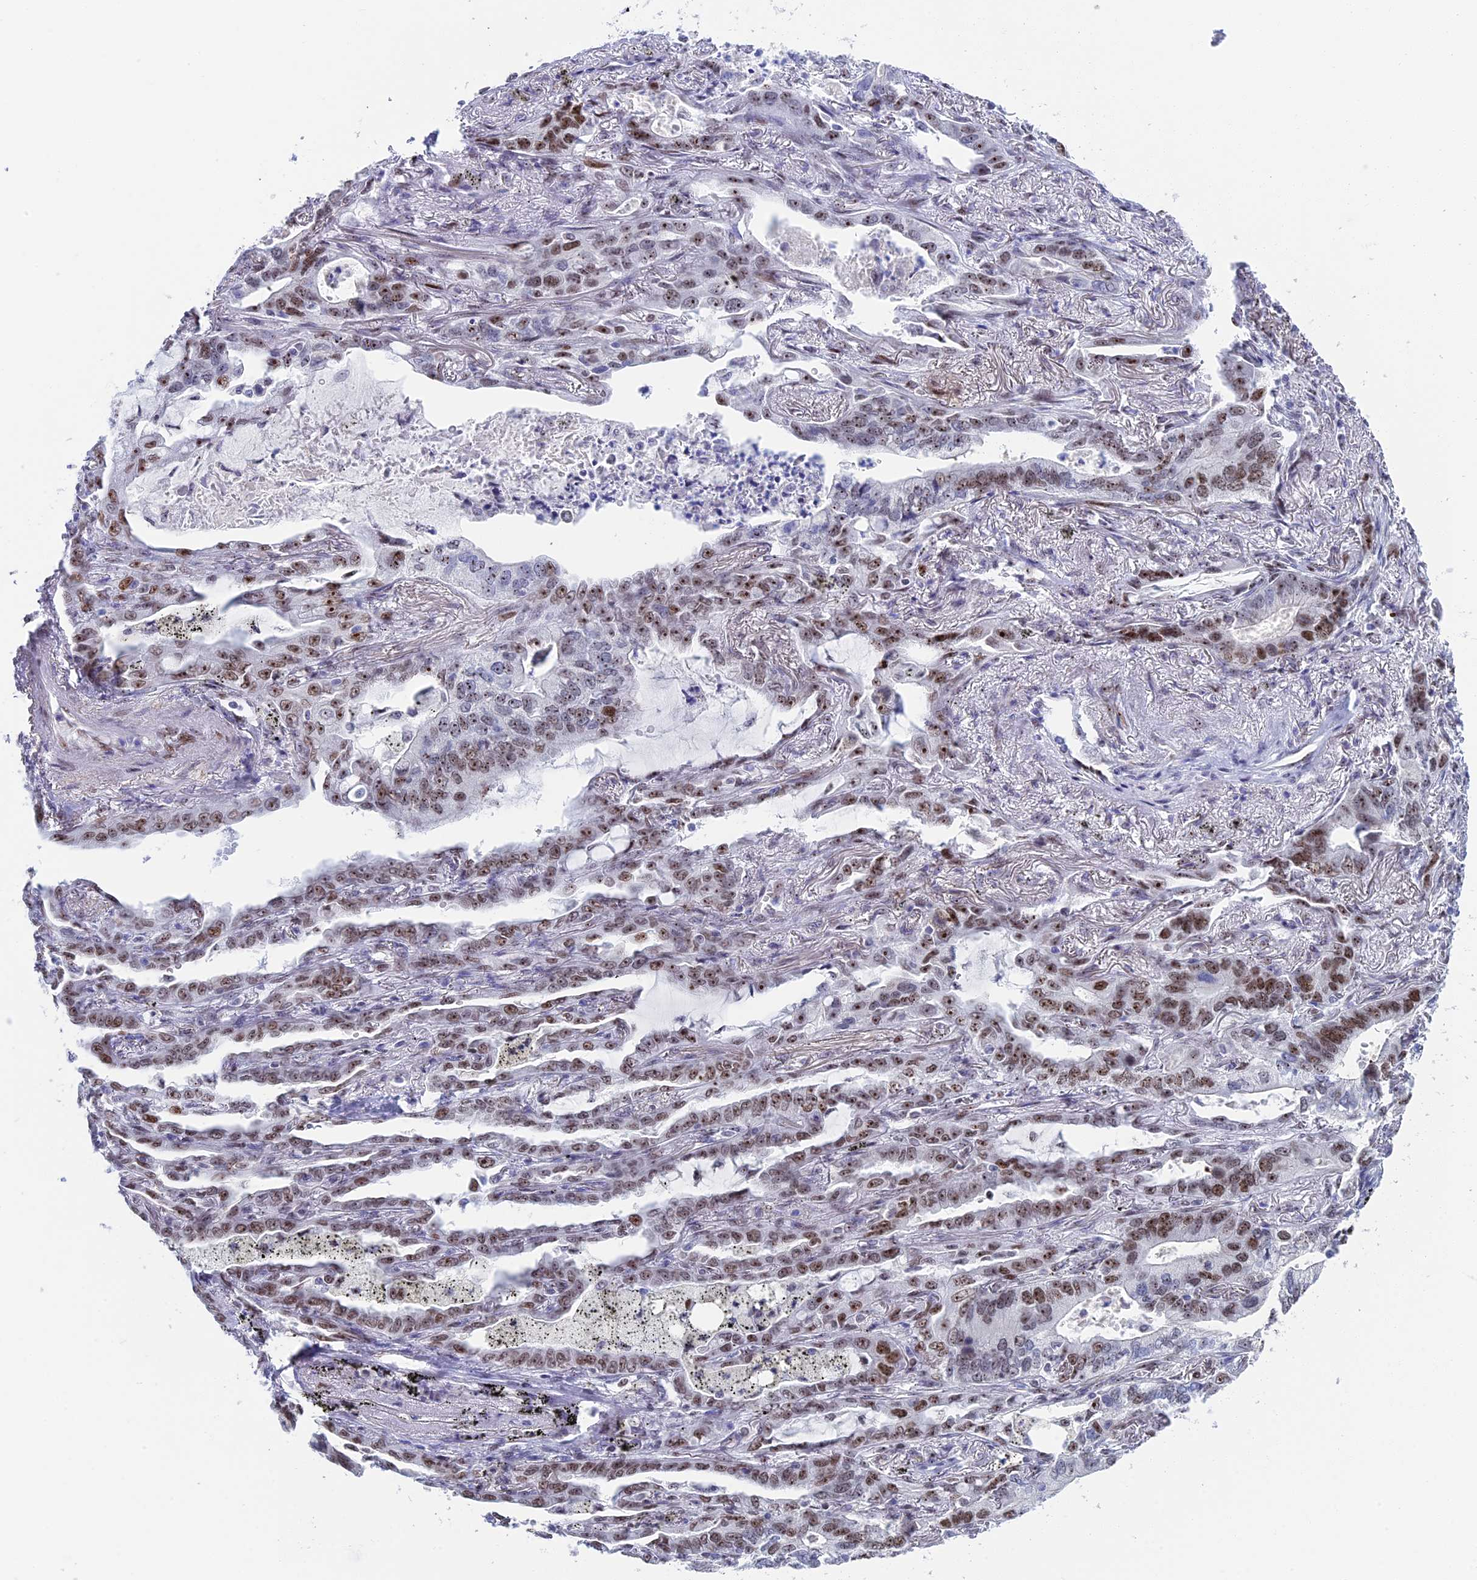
{"staining": {"intensity": "moderate", "quantity": ">75%", "location": "nuclear"}, "tissue": "lung cancer", "cell_type": "Tumor cells", "image_type": "cancer", "snomed": [{"axis": "morphology", "description": "Adenocarcinoma, NOS"}, {"axis": "topography", "description": "Lung"}], "caption": "Immunohistochemistry photomicrograph of lung cancer stained for a protein (brown), which displays medium levels of moderate nuclear expression in about >75% of tumor cells.", "gene": "CCDC86", "patient": {"sex": "male", "age": 67}}